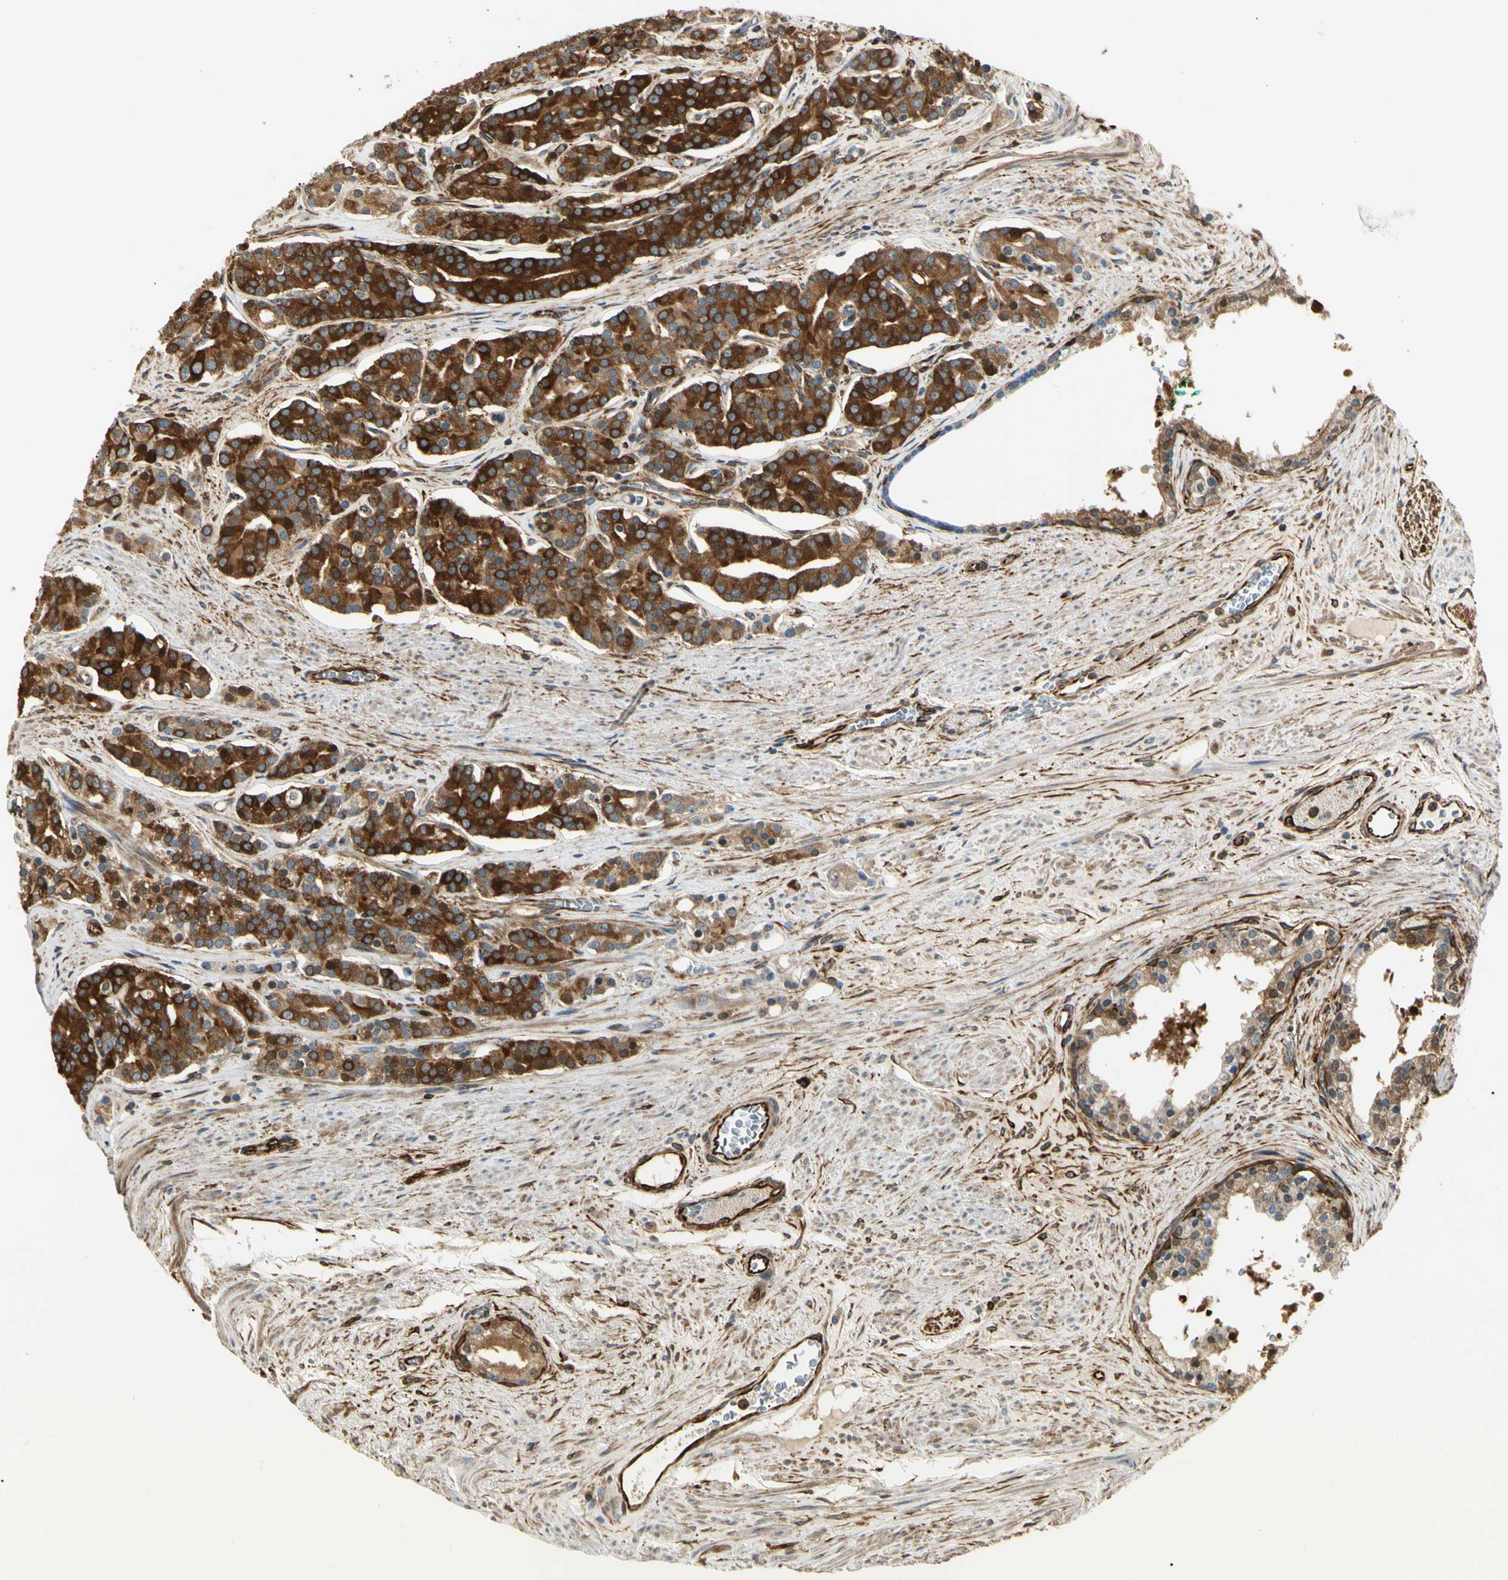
{"staining": {"intensity": "strong", "quantity": ">75%", "location": "cytoplasmic/membranous"}, "tissue": "prostate cancer", "cell_type": "Tumor cells", "image_type": "cancer", "snomed": [{"axis": "morphology", "description": "Adenocarcinoma, Low grade"}, {"axis": "topography", "description": "Prostate"}], "caption": "Tumor cells exhibit high levels of strong cytoplasmic/membranous positivity in approximately >75% of cells in adenocarcinoma (low-grade) (prostate).", "gene": "FTH1", "patient": {"sex": "male", "age": 63}}